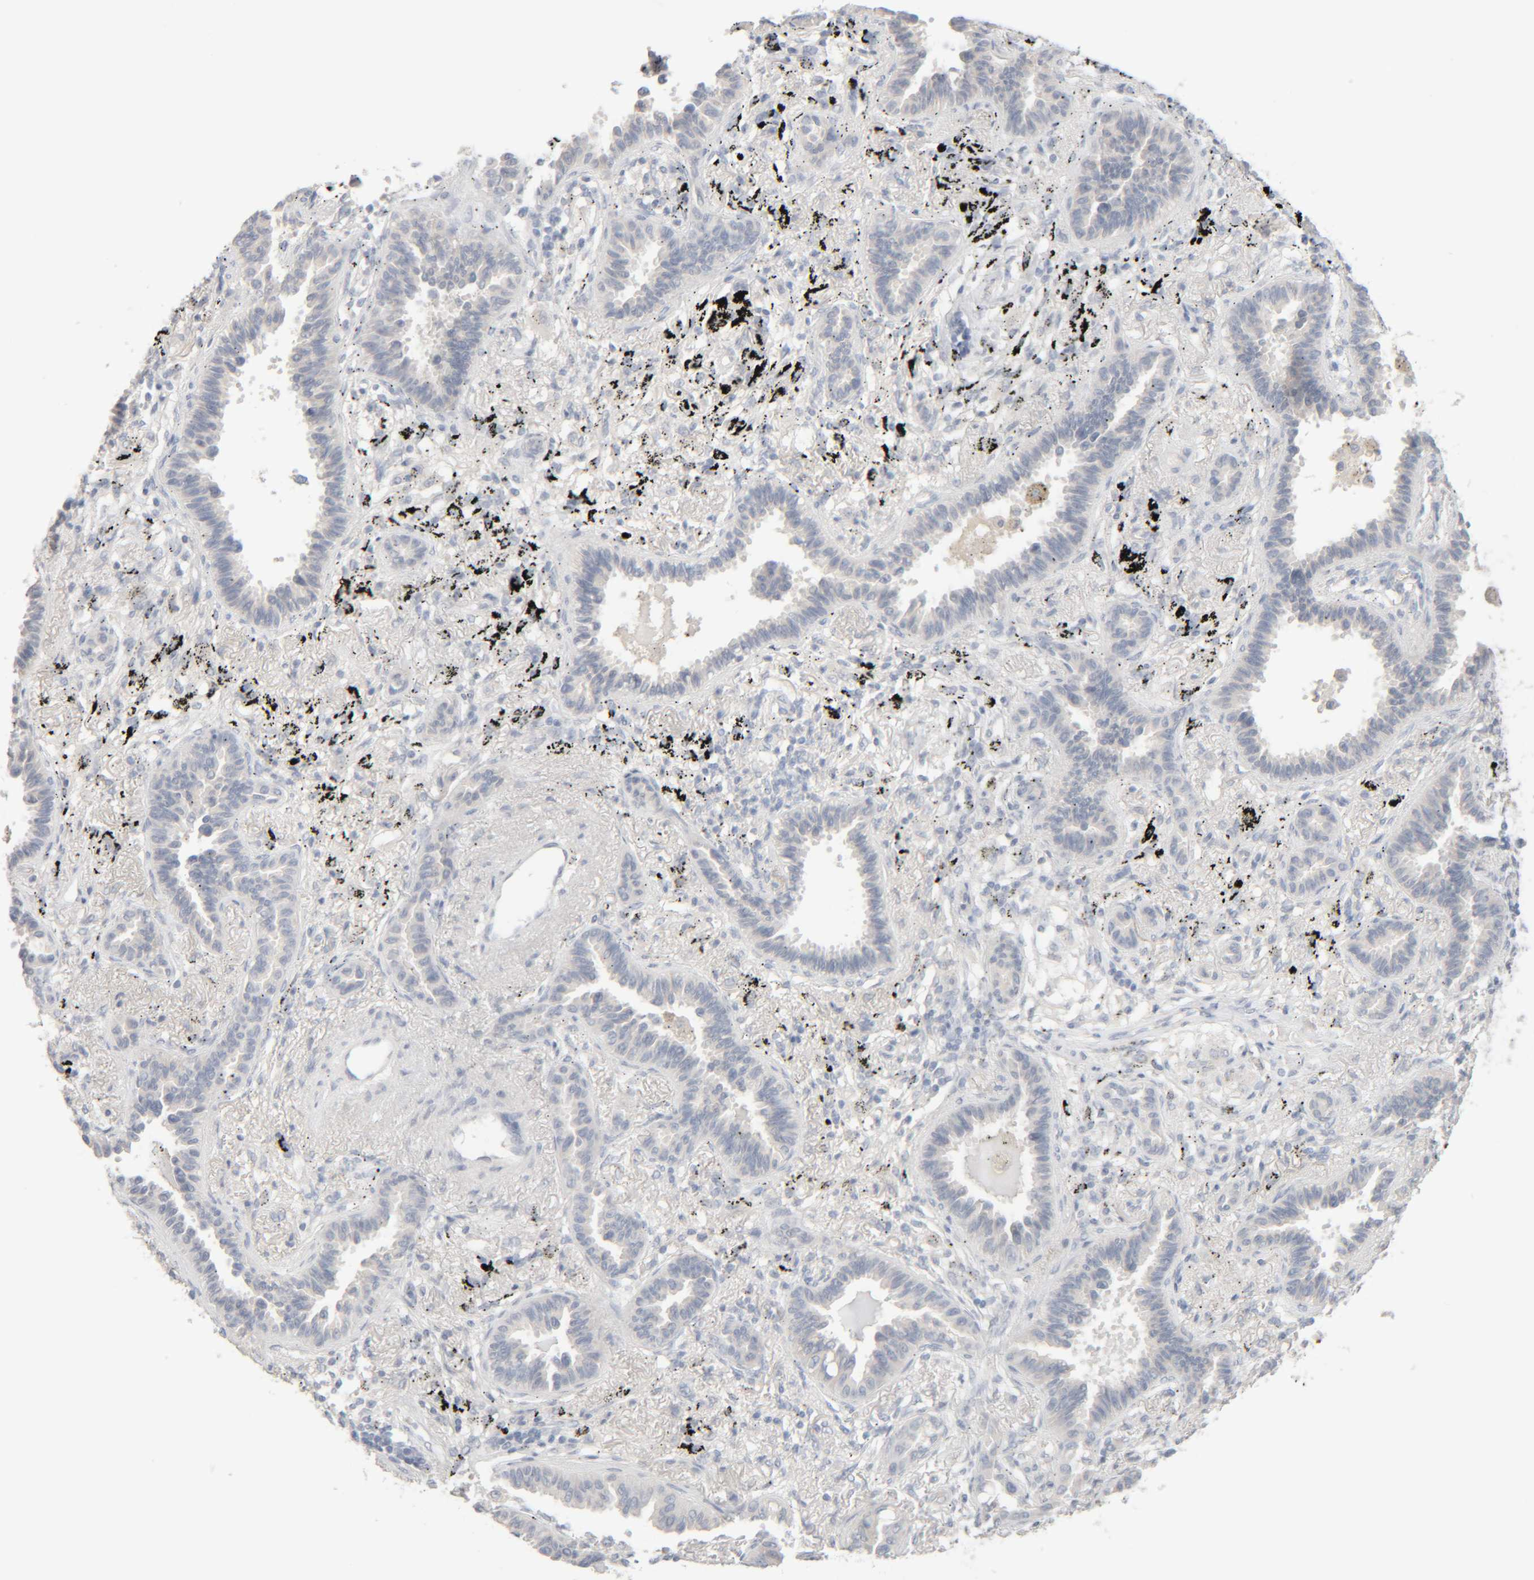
{"staining": {"intensity": "negative", "quantity": "none", "location": "none"}, "tissue": "lung cancer", "cell_type": "Tumor cells", "image_type": "cancer", "snomed": [{"axis": "morphology", "description": "Adenocarcinoma, NOS"}, {"axis": "topography", "description": "Lung"}], "caption": "Lung adenocarcinoma was stained to show a protein in brown. There is no significant expression in tumor cells.", "gene": "RIDA", "patient": {"sex": "male", "age": 59}}